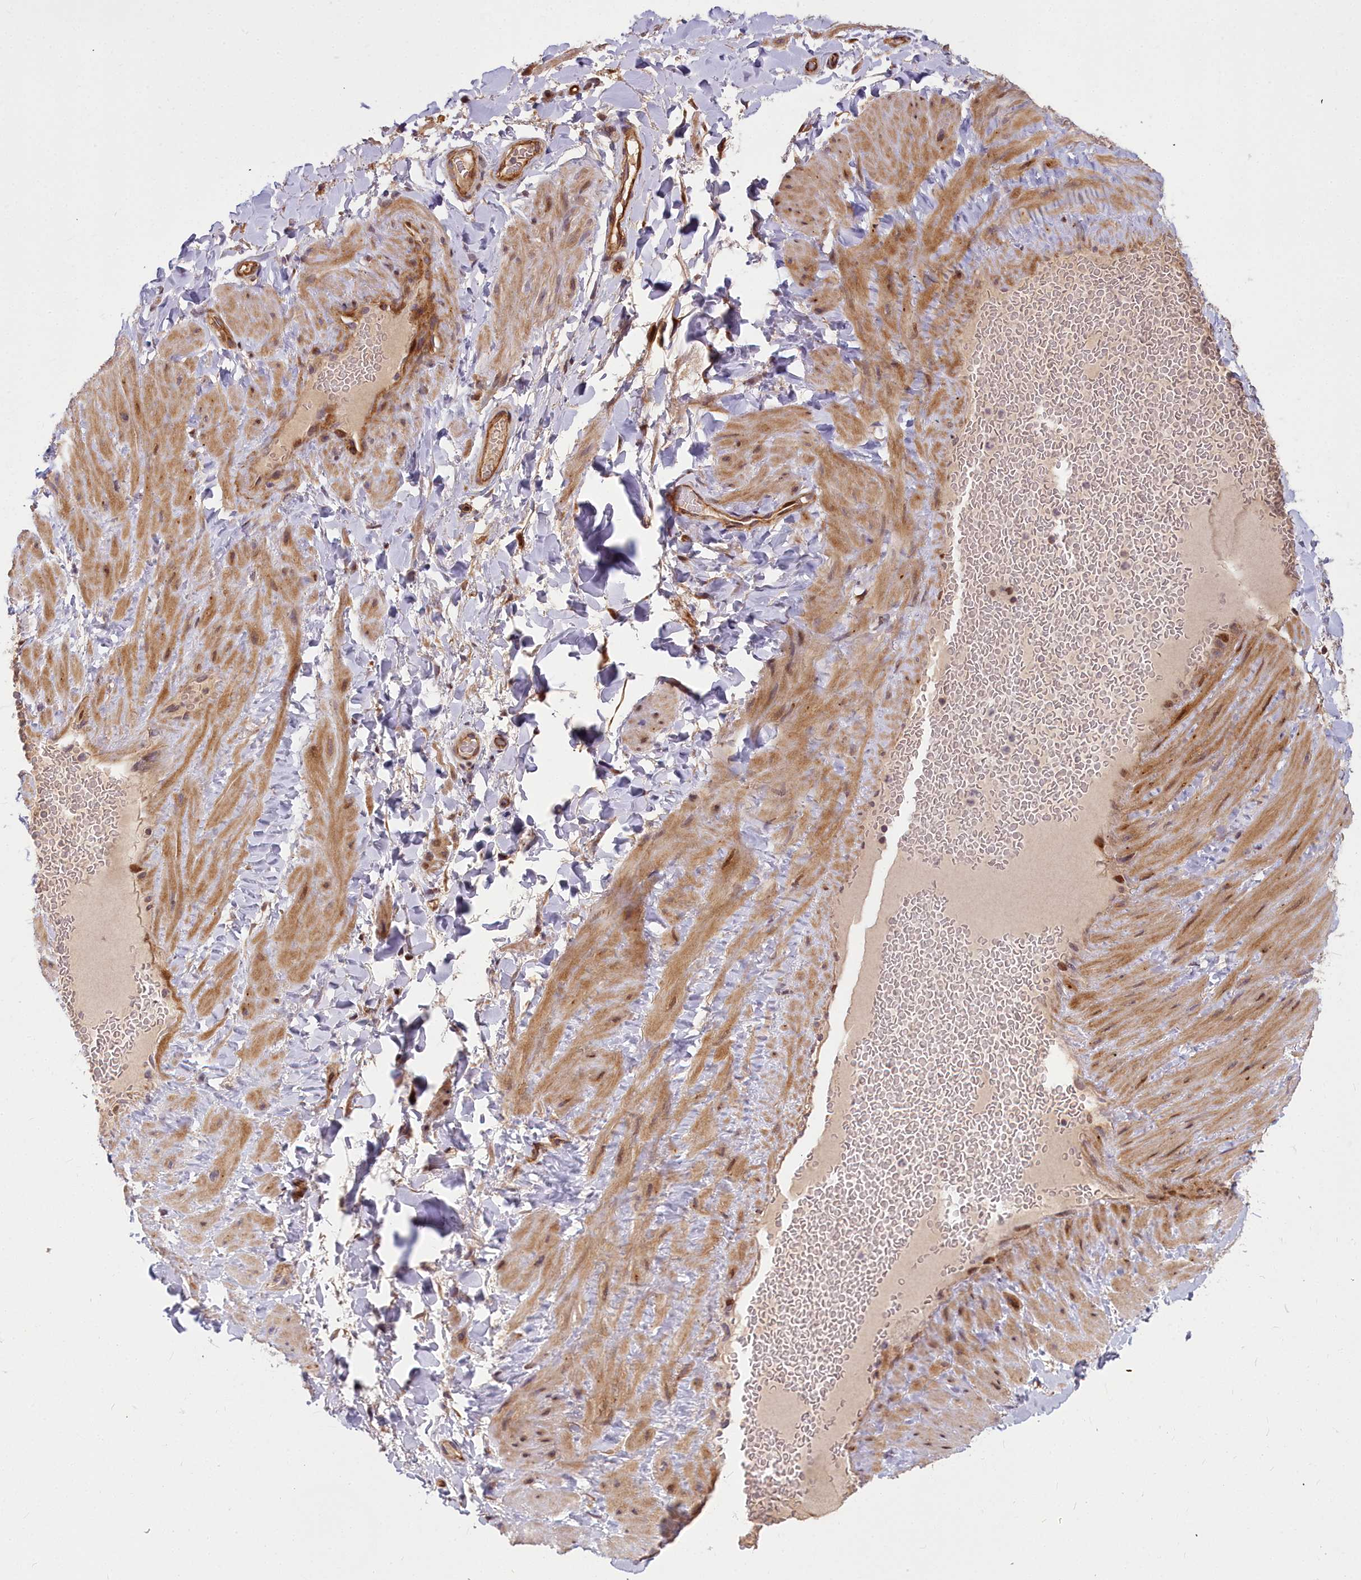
{"staining": {"intensity": "negative", "quantity": "none", "location": "none"}, "tissue": "adipose tissue", "cell_type": "Adipocytes", "image_type": "normal", "snomed": [{"axis": "morphology", "description": "Normal tissue, NOS"}, {"axis": "topography", "description": "Soft tissue"}, {"axis": "topography", "description": "Vascular tissue"}], "caption": "The photomicrograph exhibits no staining of adipocytes in unremarkable adipose tissue.", "gene": "GLYATL3", "patient": {"sex": "male", "age": 54}}